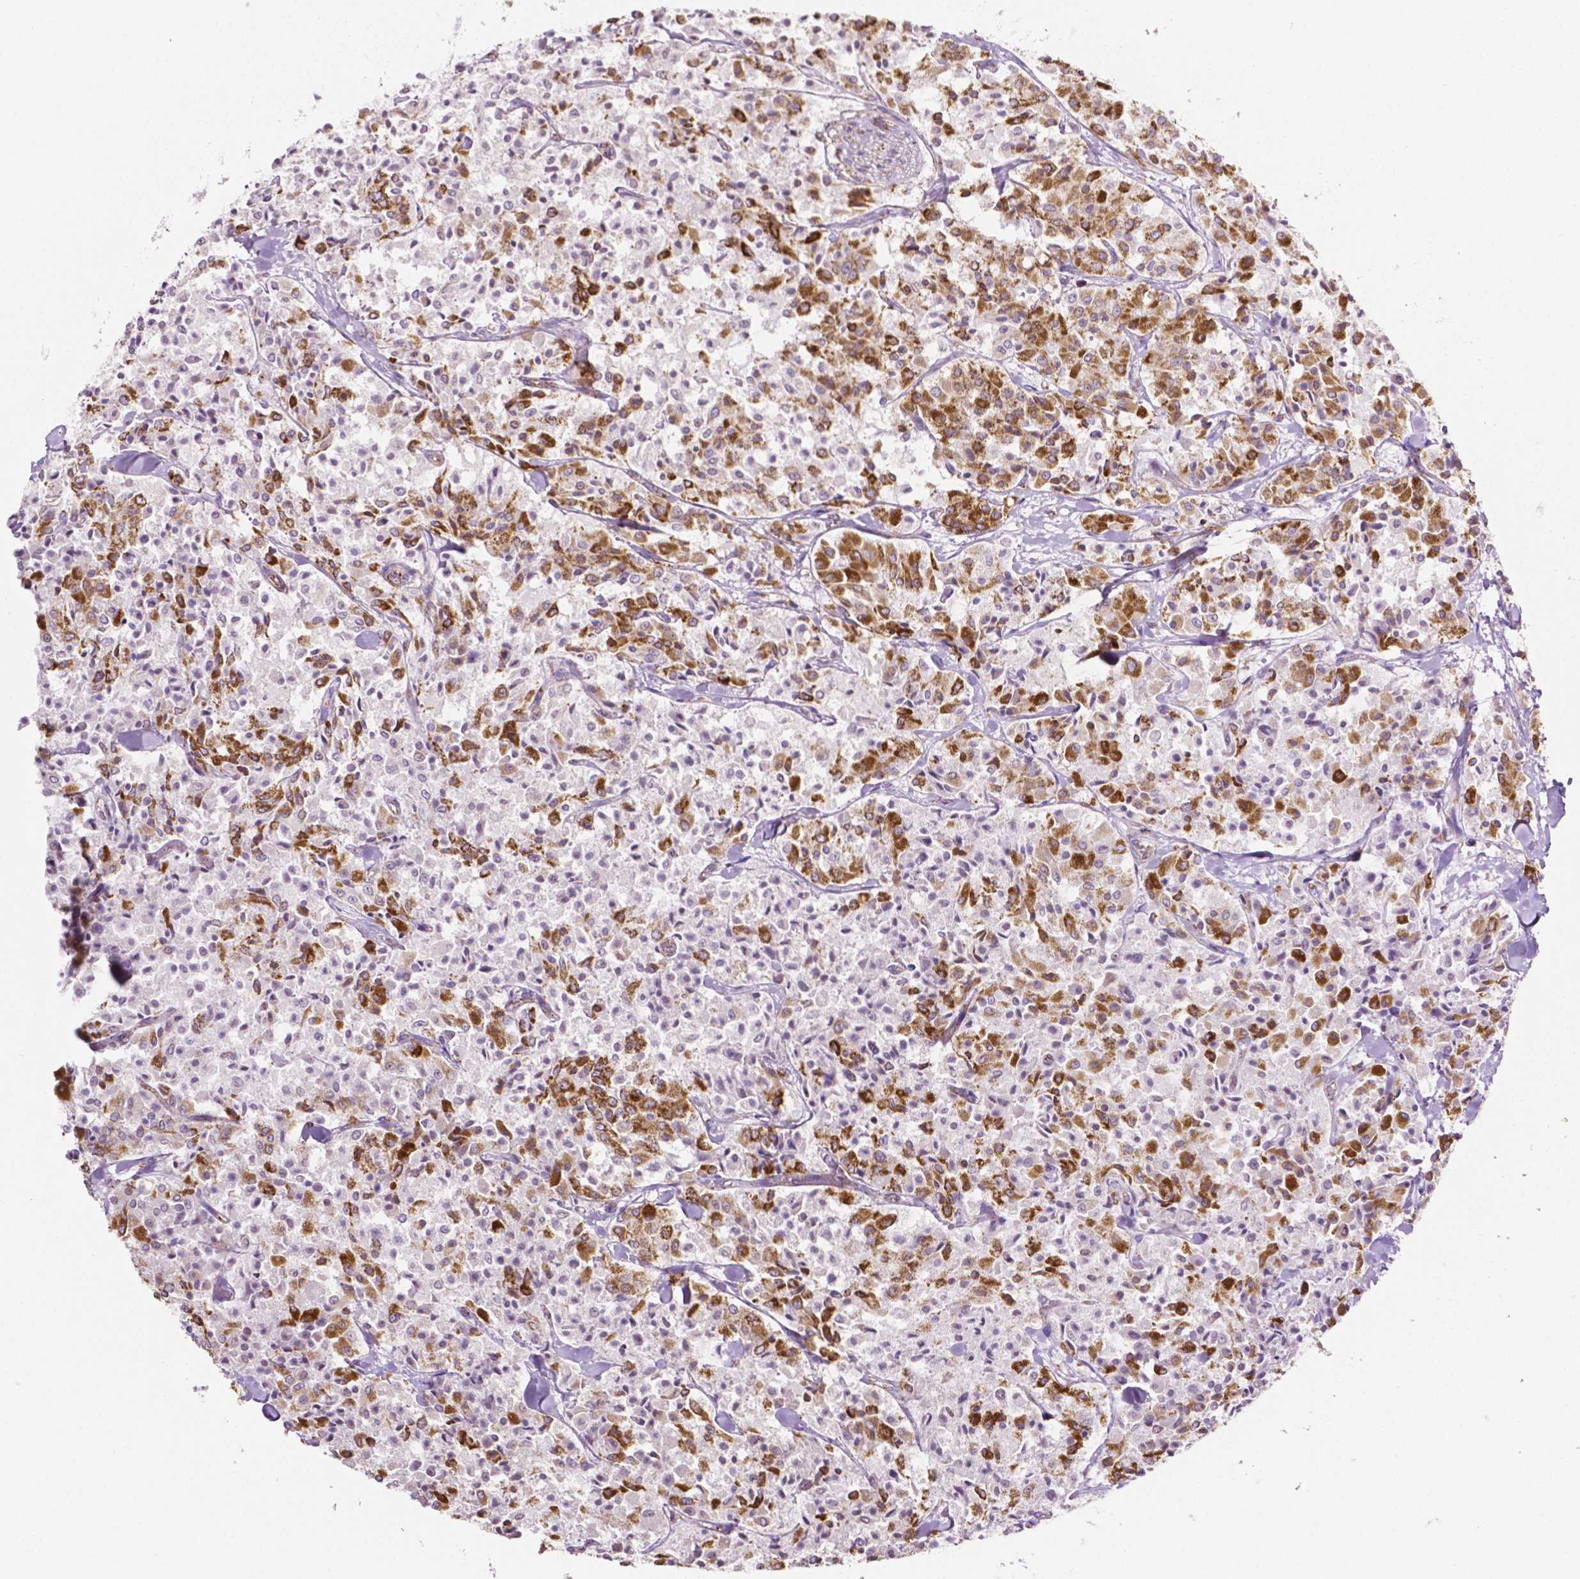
{"staining": {"intensity": "strong", "quantity": "25%-75%", "location": "cytoplasmic/membranous"}, "tissue": "carcinoid", "cell_type": "Tumor cells", "image_type": "cancer", "snomed": [{"axis": "morphology", "description": "Carcinoid, malignant, NOS"}, {"axis": "topography", "description": "Lung"}], "caption": "Immunohistochemical staining of malignant carcinoid shows strong cytoplasmic/membranous protein expression in approximately 25%-75% of tumor cells.", "gene": "RMDN3", "patient": {"sex": "male", "age": 71}}